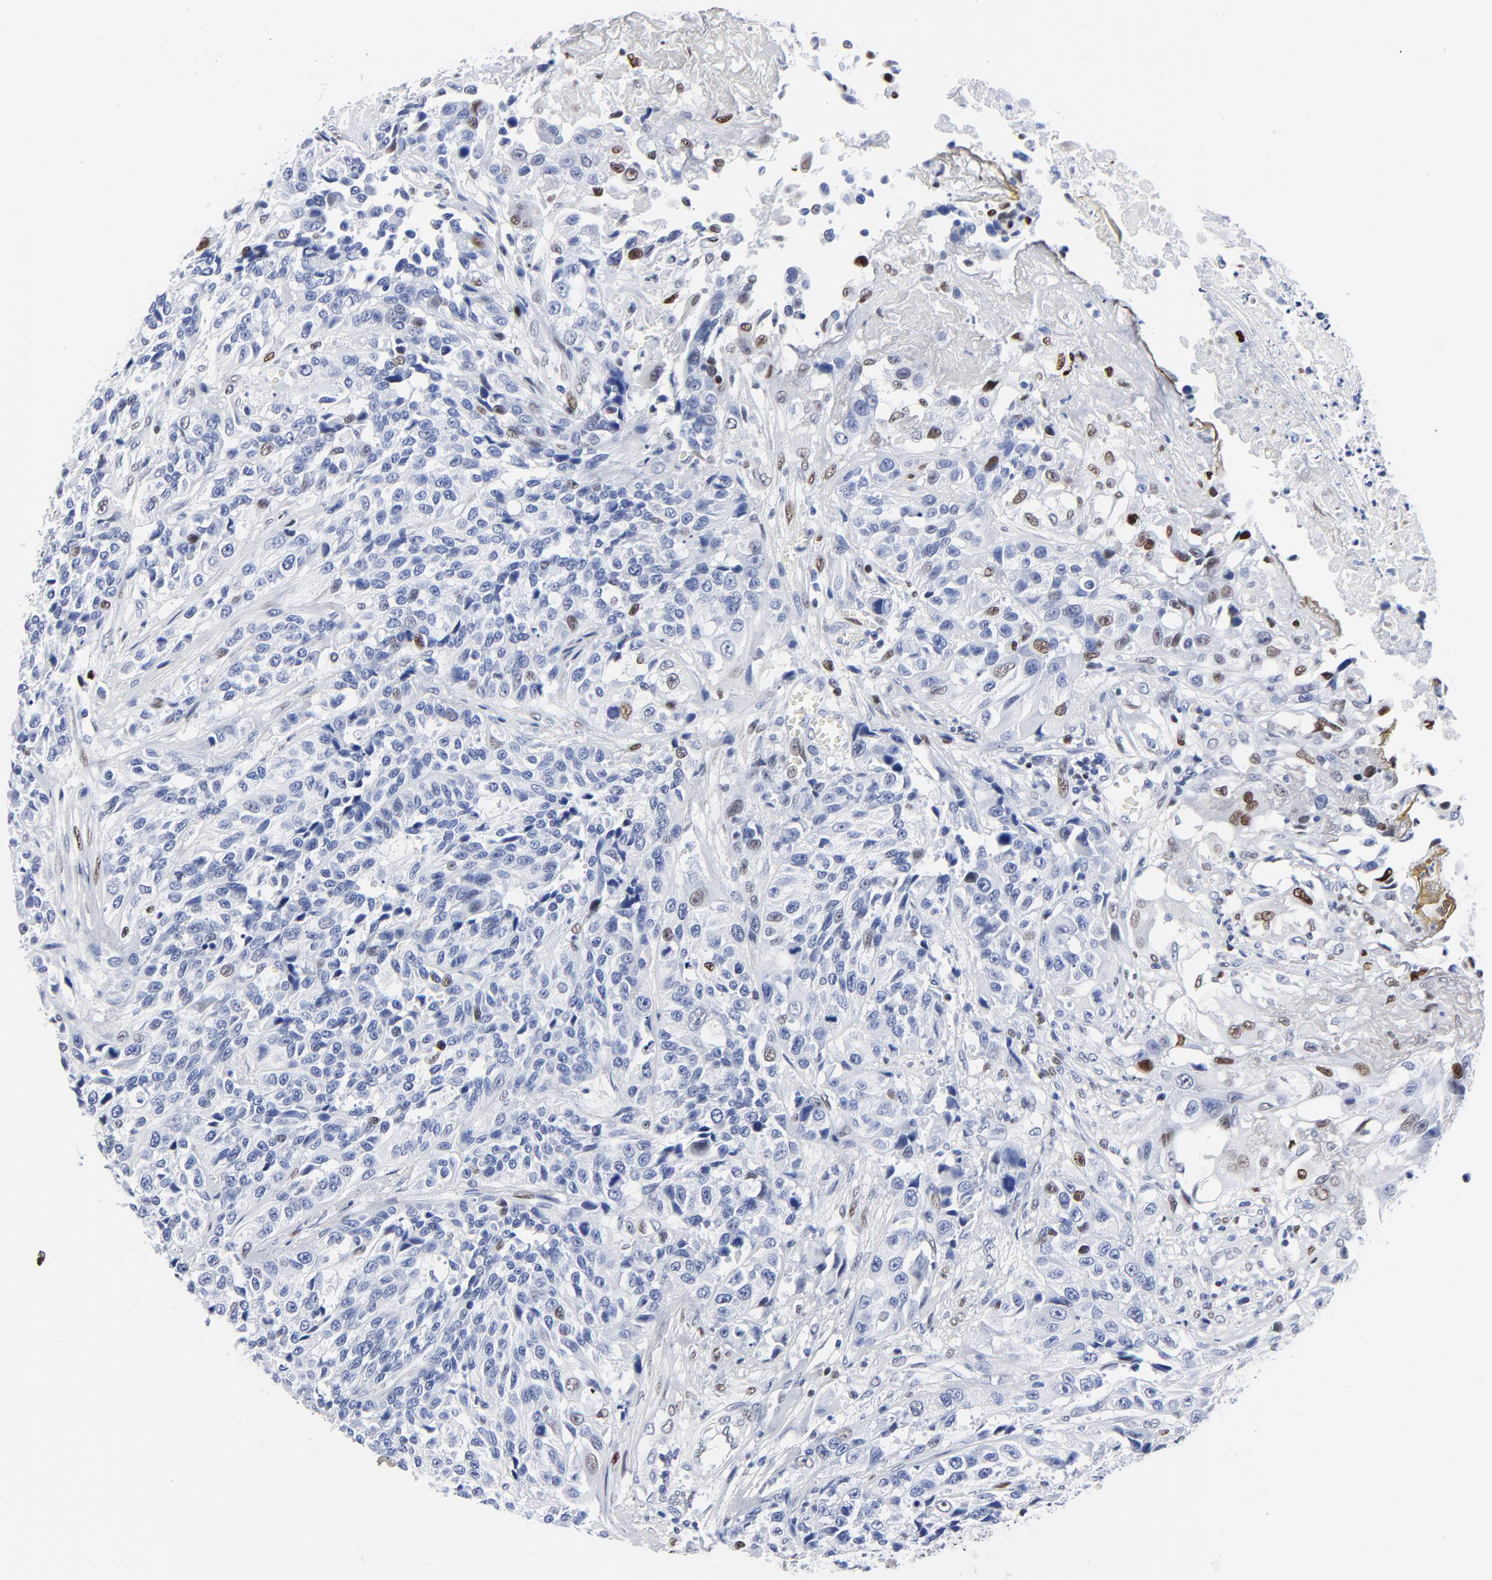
{"staining": {"intensity": "moderate", "quantity": "<25%", "location": "nuclear"}, "tissue": "urothelial cancer", "cell_type": "Tumor cells", "image_type": "cancer", "snomed": [{"axis": "morphology", "description": "Urothelial carcinoma, High grade"}, {"axis": "topography", "description": "Urinary bladder"}], "caption": "Protein expression analysis of human high-grade urothelial carcinoma reveals moderate nuclear positivity in approximately <25% of tumor cells. The staining was performed using DAB, with brown indicating positive protein expression. Nuclei are stained blue with hematoxylin.", "gene": "JUN", "patient": {"sex": "female", "age": 81}}